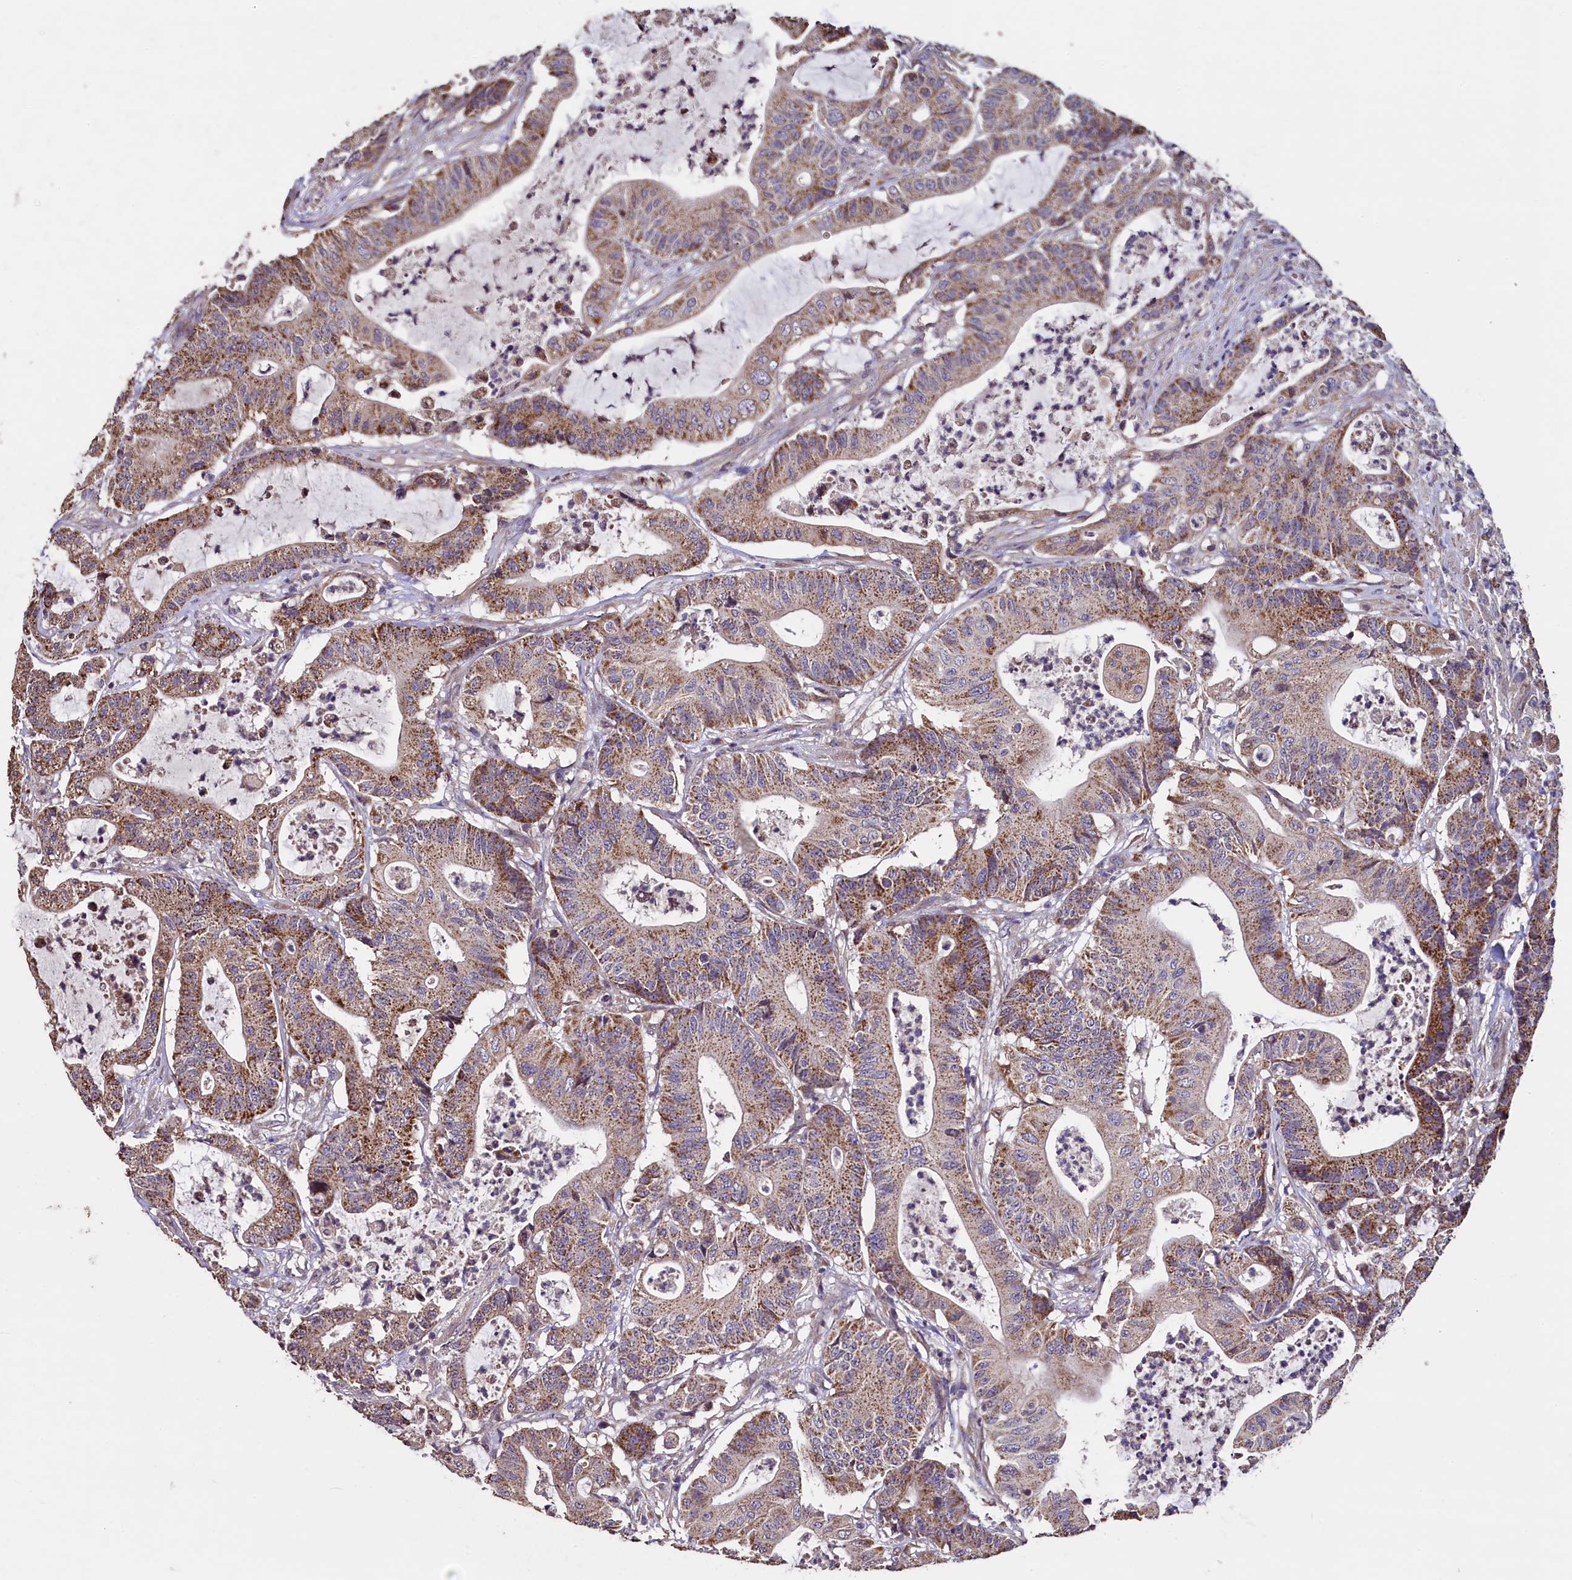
{"staining": {"intensity": "moderate", "quantity": ">75%", "location": "cytoplasmic/membranous"}, "tissue": "colorectal cancer", "cell_type": "Tumor cells", "image_type": "cancer", "snomed": [{"axis": "morphology", "description": "Adenocarcinoma, NOS"}, {"axis": "topography", "description": "Colon"}], "caption": "Colorectal adenocarcinoma stained with a protein marker reveals moderate staining in tumor cells.", "gene": "COQ9", "patient": {"sex": "female", "age": 84}}